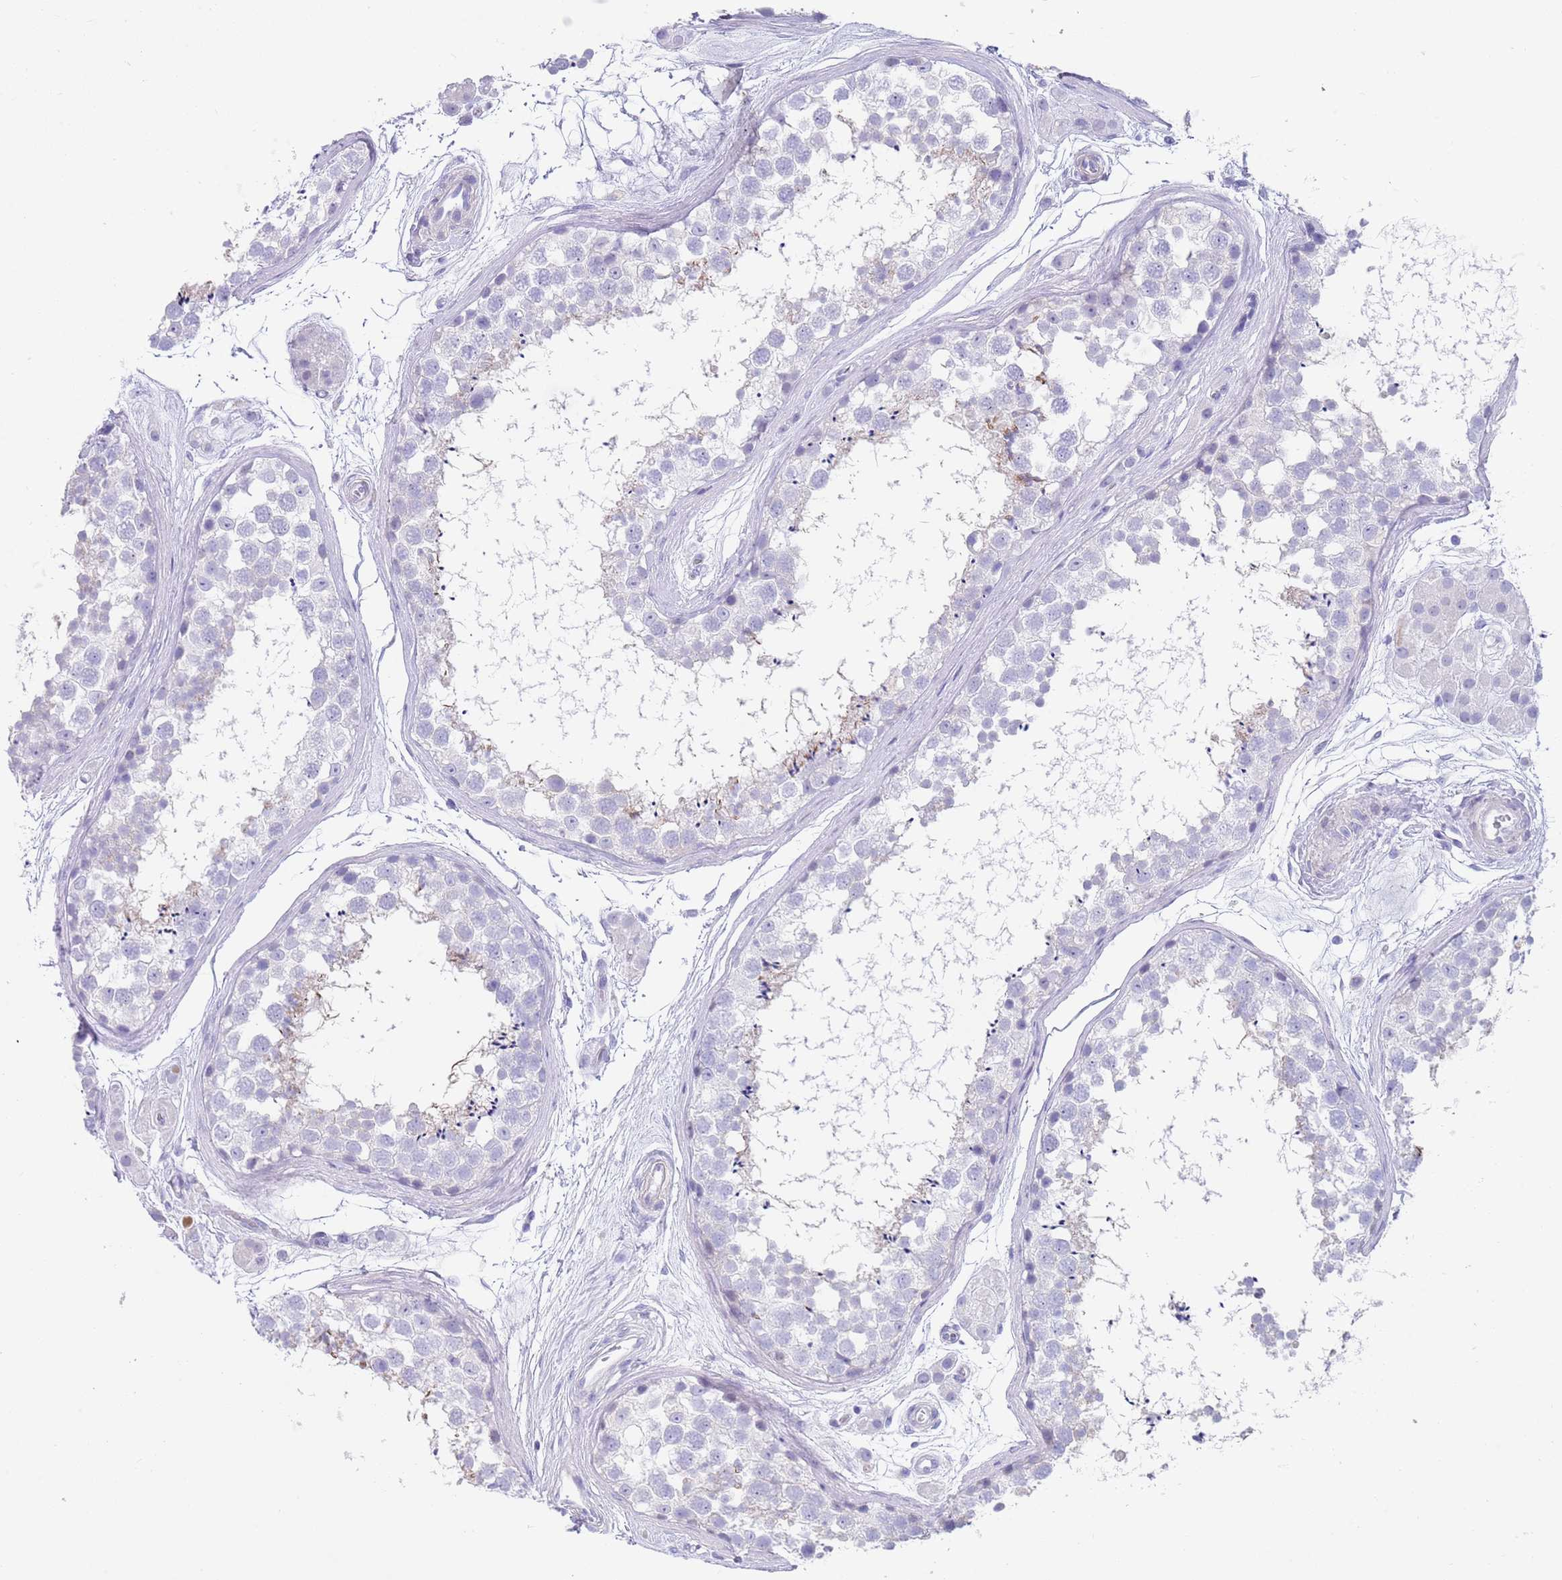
{"staining": {"intensity": "negative", "quantity": "none", "location": "none"}, "tissue": "testis", "cell_type": "Cells in seminiferous ducts", "image_type": "normal", "snomed": [{"axis": "morphology", "description": "Normal tissue, NOS"}, {"axis": "topography", "description": "Testis"}], "caption": "The photomicrograph exhibits no significant positivity in cells in seminiferous ducts of testis. (Brightfield microscopy of DAB IHC at high magnification).", "gene": "CPXM2", "patient": {"sex": "male", "age": 56}}